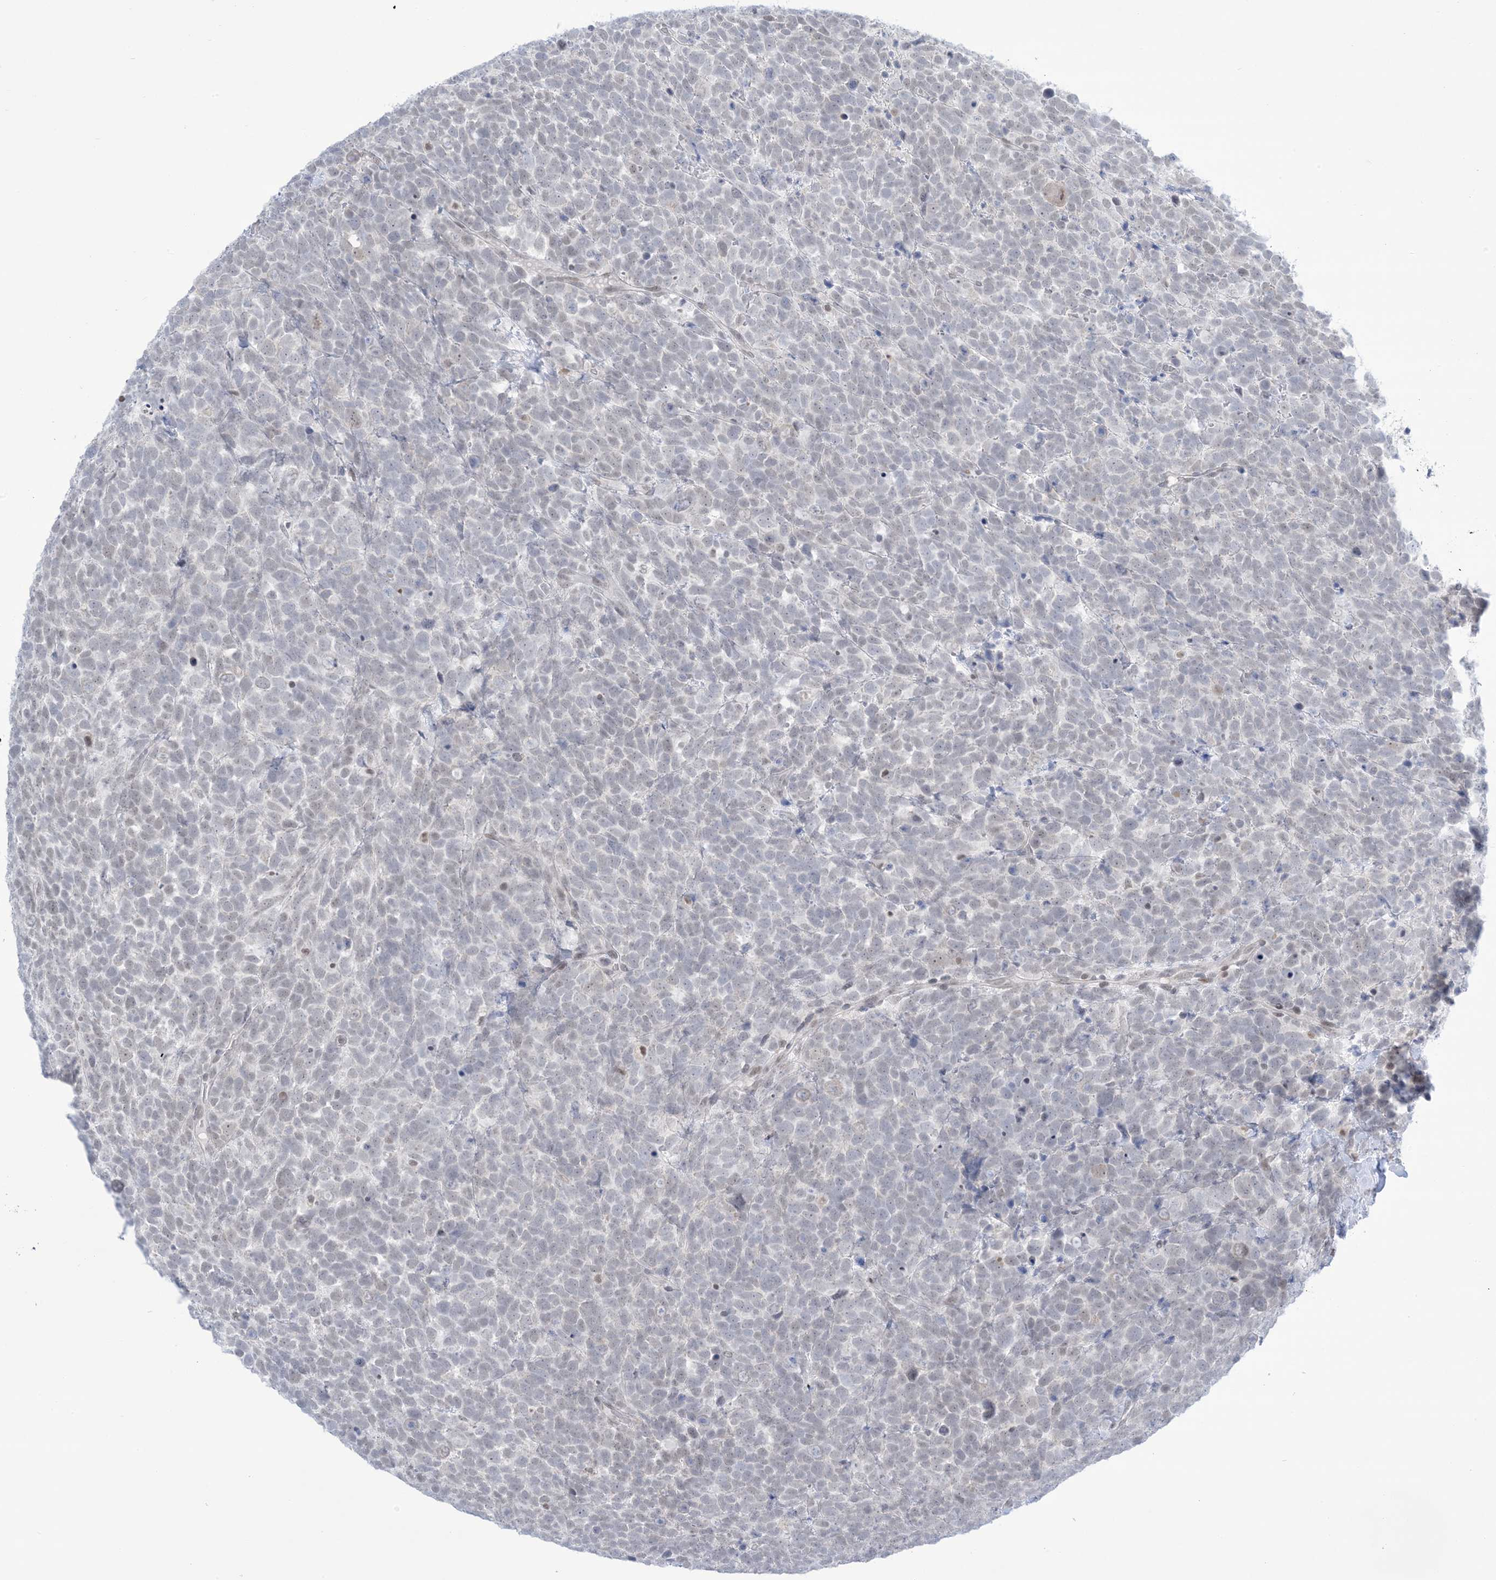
{"staining": {"intensity": "negative", "quantity": "none", "location": "none"}, "tissue": "urothelial cancer", "cell_type": "Tumor cells", "image_type": "cancer", "snomed": [{"axis": "morphology", "description": "Urothelial carcinoma, High grade"}, {"axis": "topography", "description": "Urinary bladder"}], "caption": "Immunohistochemical staining of human urothelial cancer reveals no significant expression in tumor cells.", "gene": "TFPT", "patient": {"sex": "female", "age": 82}}